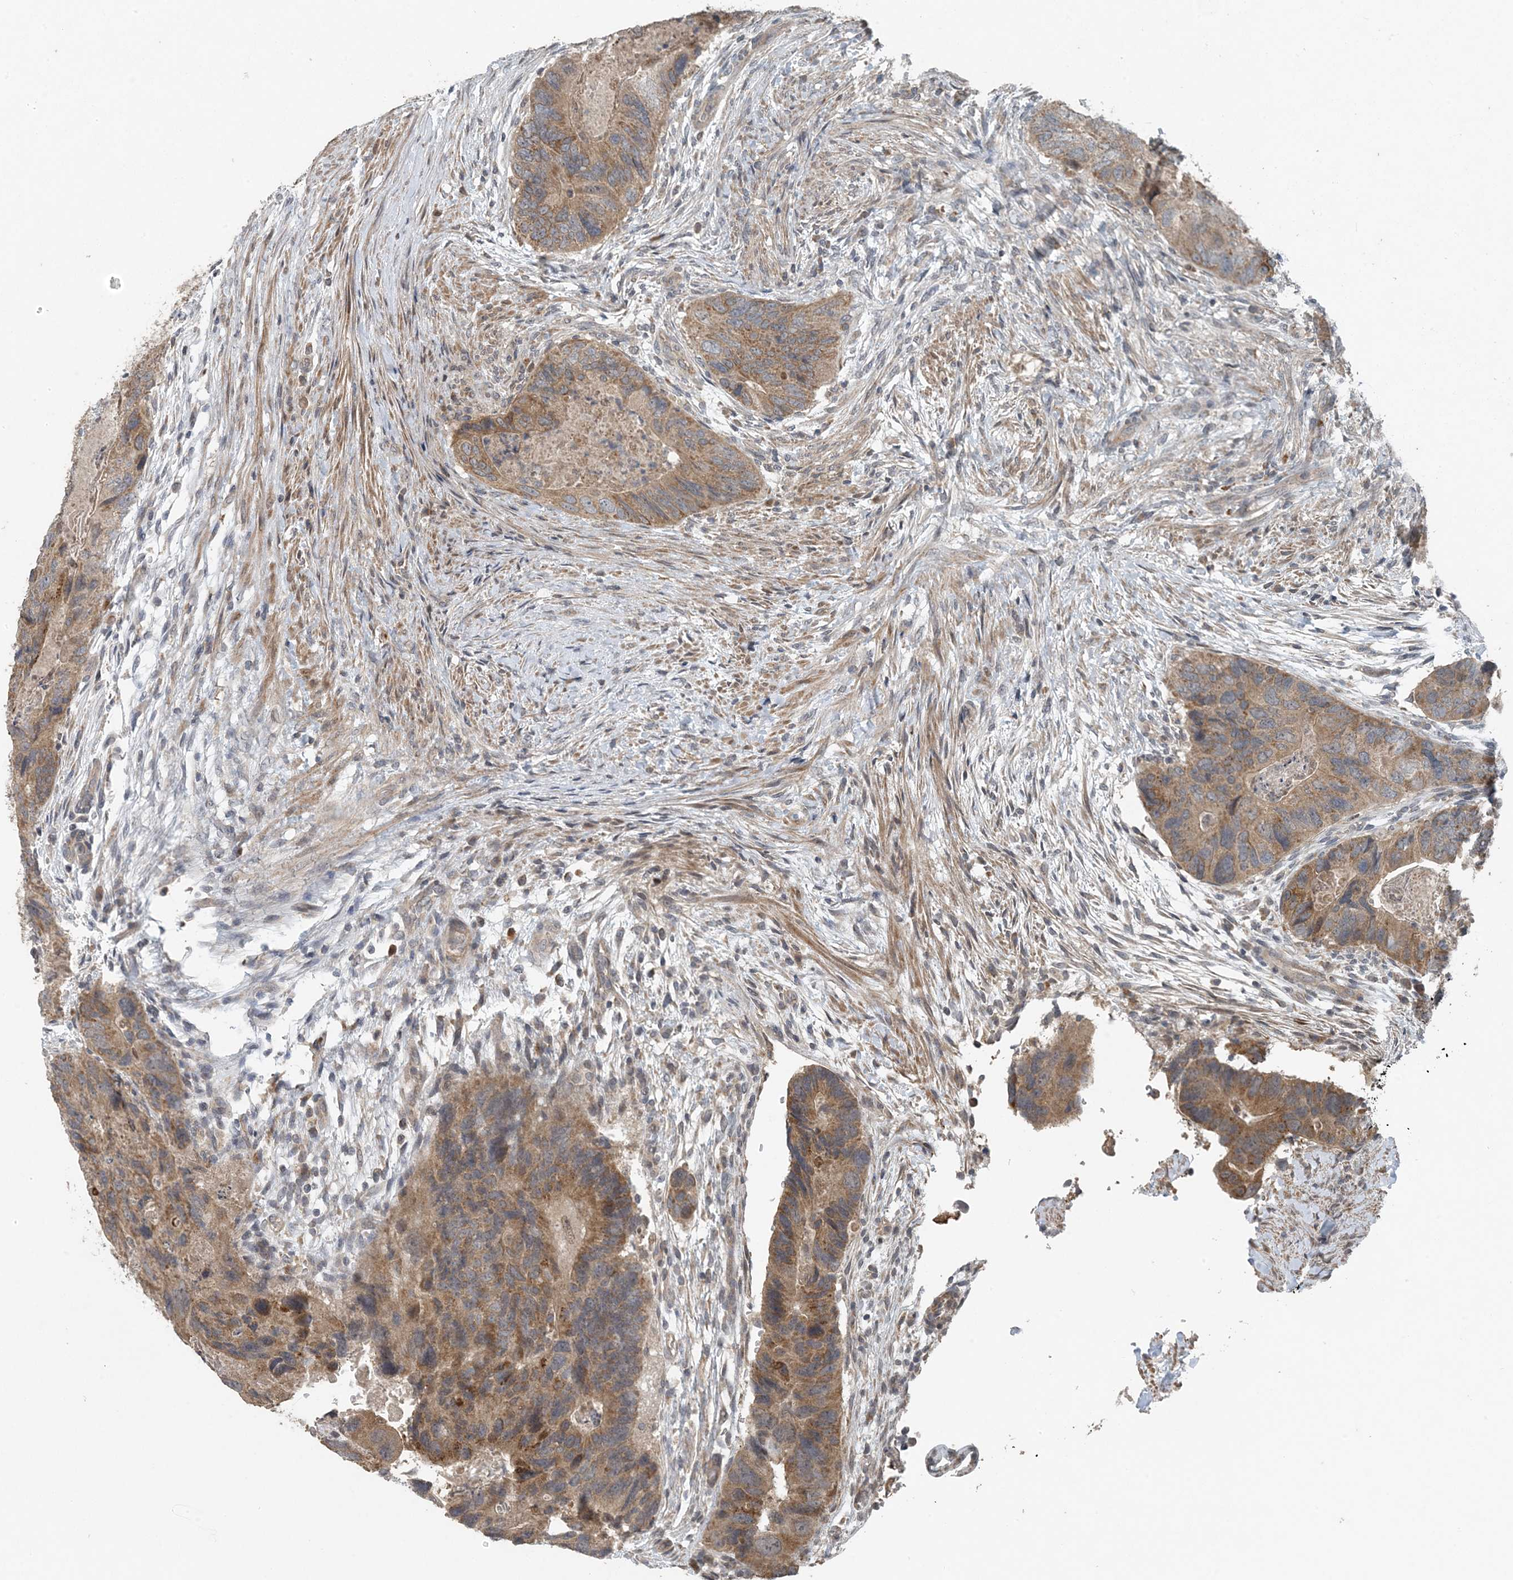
{"staining": {"intensity": "moderate", "quantity": ">75%", "location": "cytoplasmic/membranous"}, "tissue": "colorectal cancer", "cell_type": "Tumor cells", "image_type": "cancer", "snomed": [{"axis": "morphology", "description": "Adenocarcinoma, NOS"}, {"axis": "topography", "description": "Rectum"}], "caption": "Protein expression analysis of colorectal cancer displays moderate cytoplasmic/membranous expression in approximately >75% of tumor cells.", "gene": "MYO9B", "patient": {"sex": "male", "age": 63}}